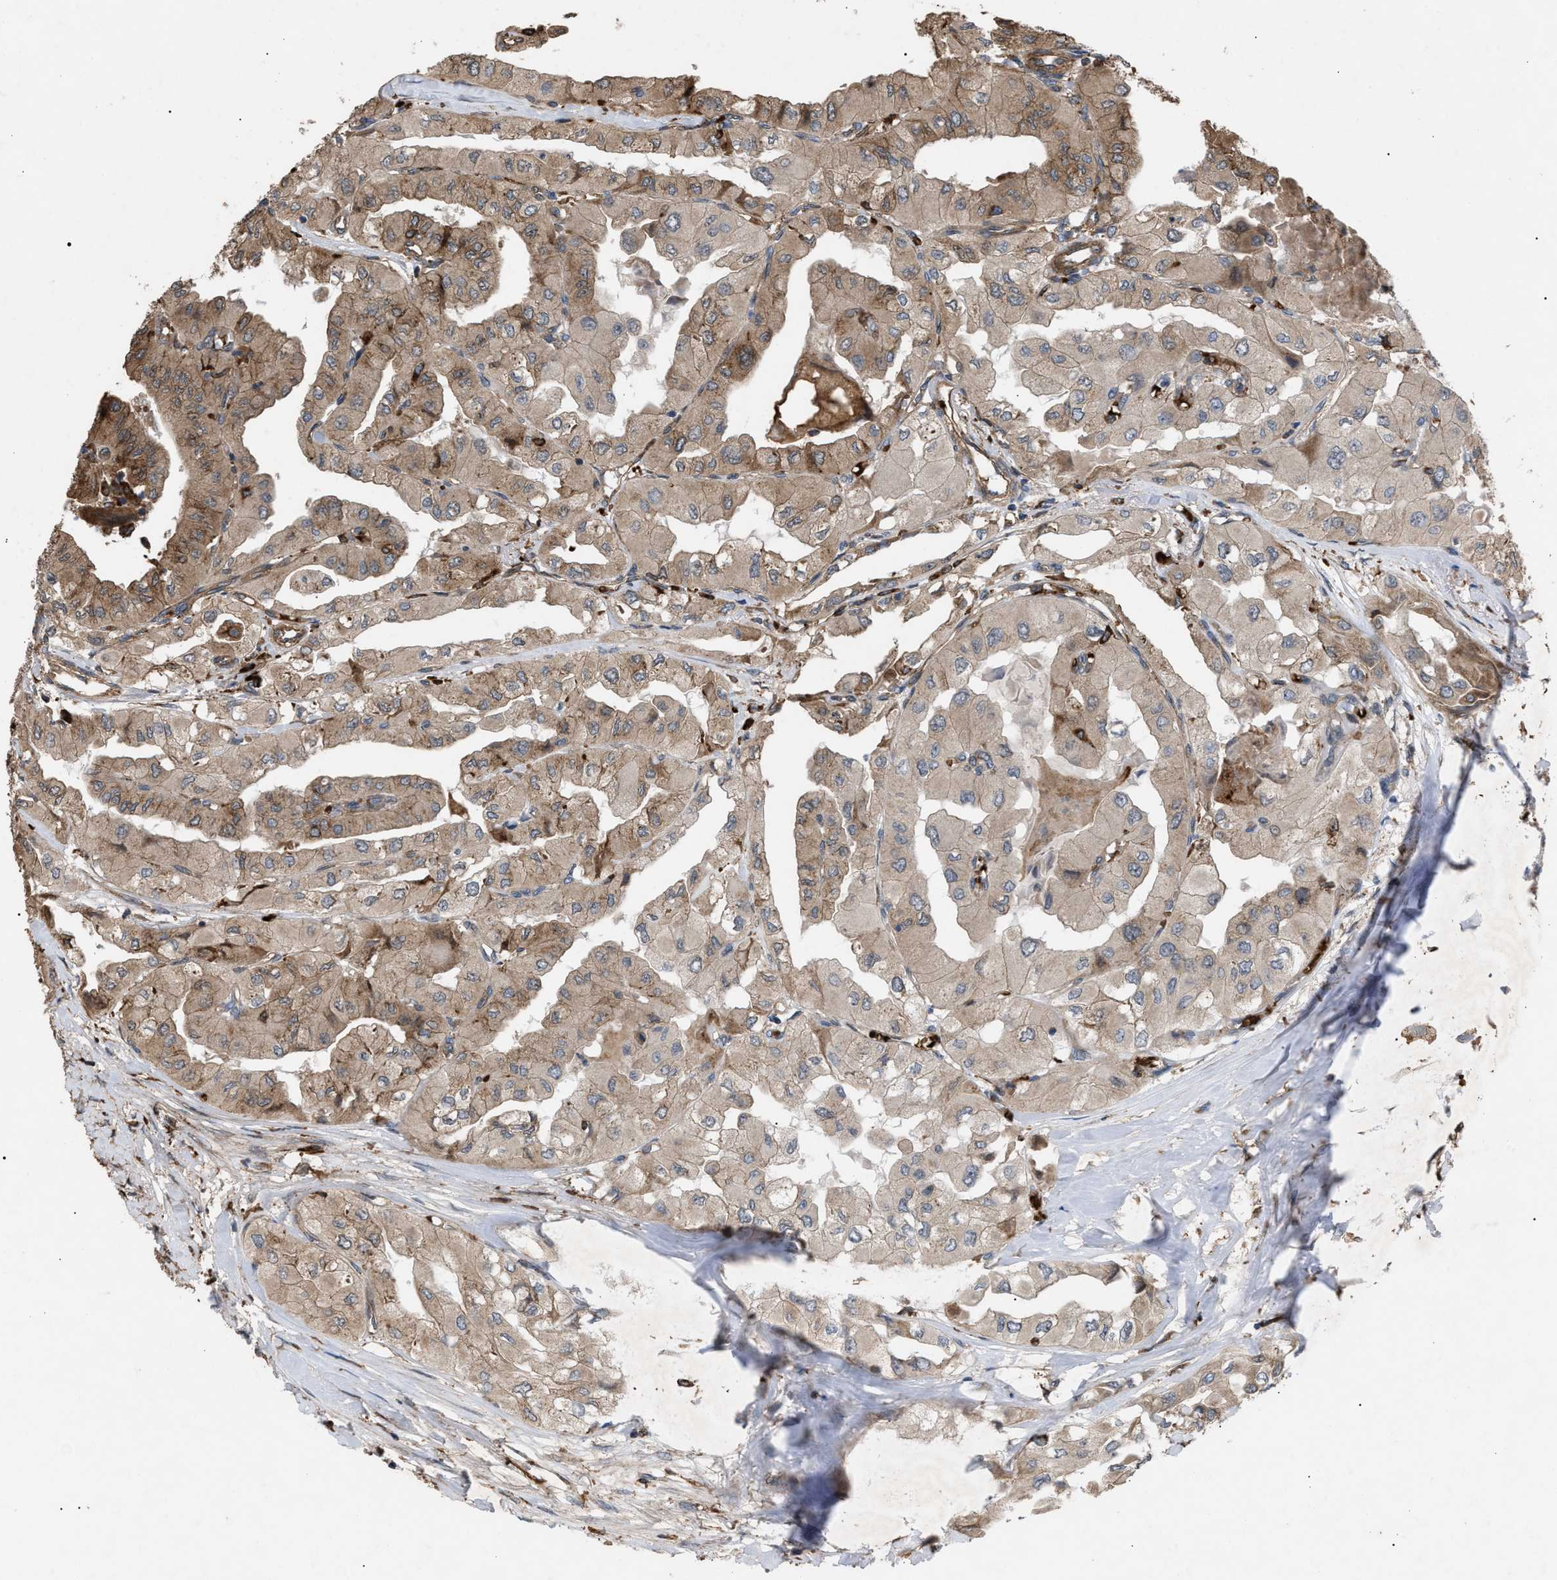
{"staining": {"intensity": "moderate", "quantity": ">75%", "location": "cytoplasmic/membranous"}, "tissue": "thyroid cancer", "cell_type": "Tumor cells", "image_type": "cancer", "snomed": [{"axis": "morphology", "description": "Papillary adenocarcinoma, NOS"}, {"axis": "topography", "description": "Thyroid gland"}], "caption": "About >75% of tumor cells in thyroid papillary adenocarcinoma demonstrate moderate cytoplasmic/membranous protein expression as visualized by brown immunohistochemical staining.", "gene": "GCC1", "patient": {"sex": "female", "age": 59}}